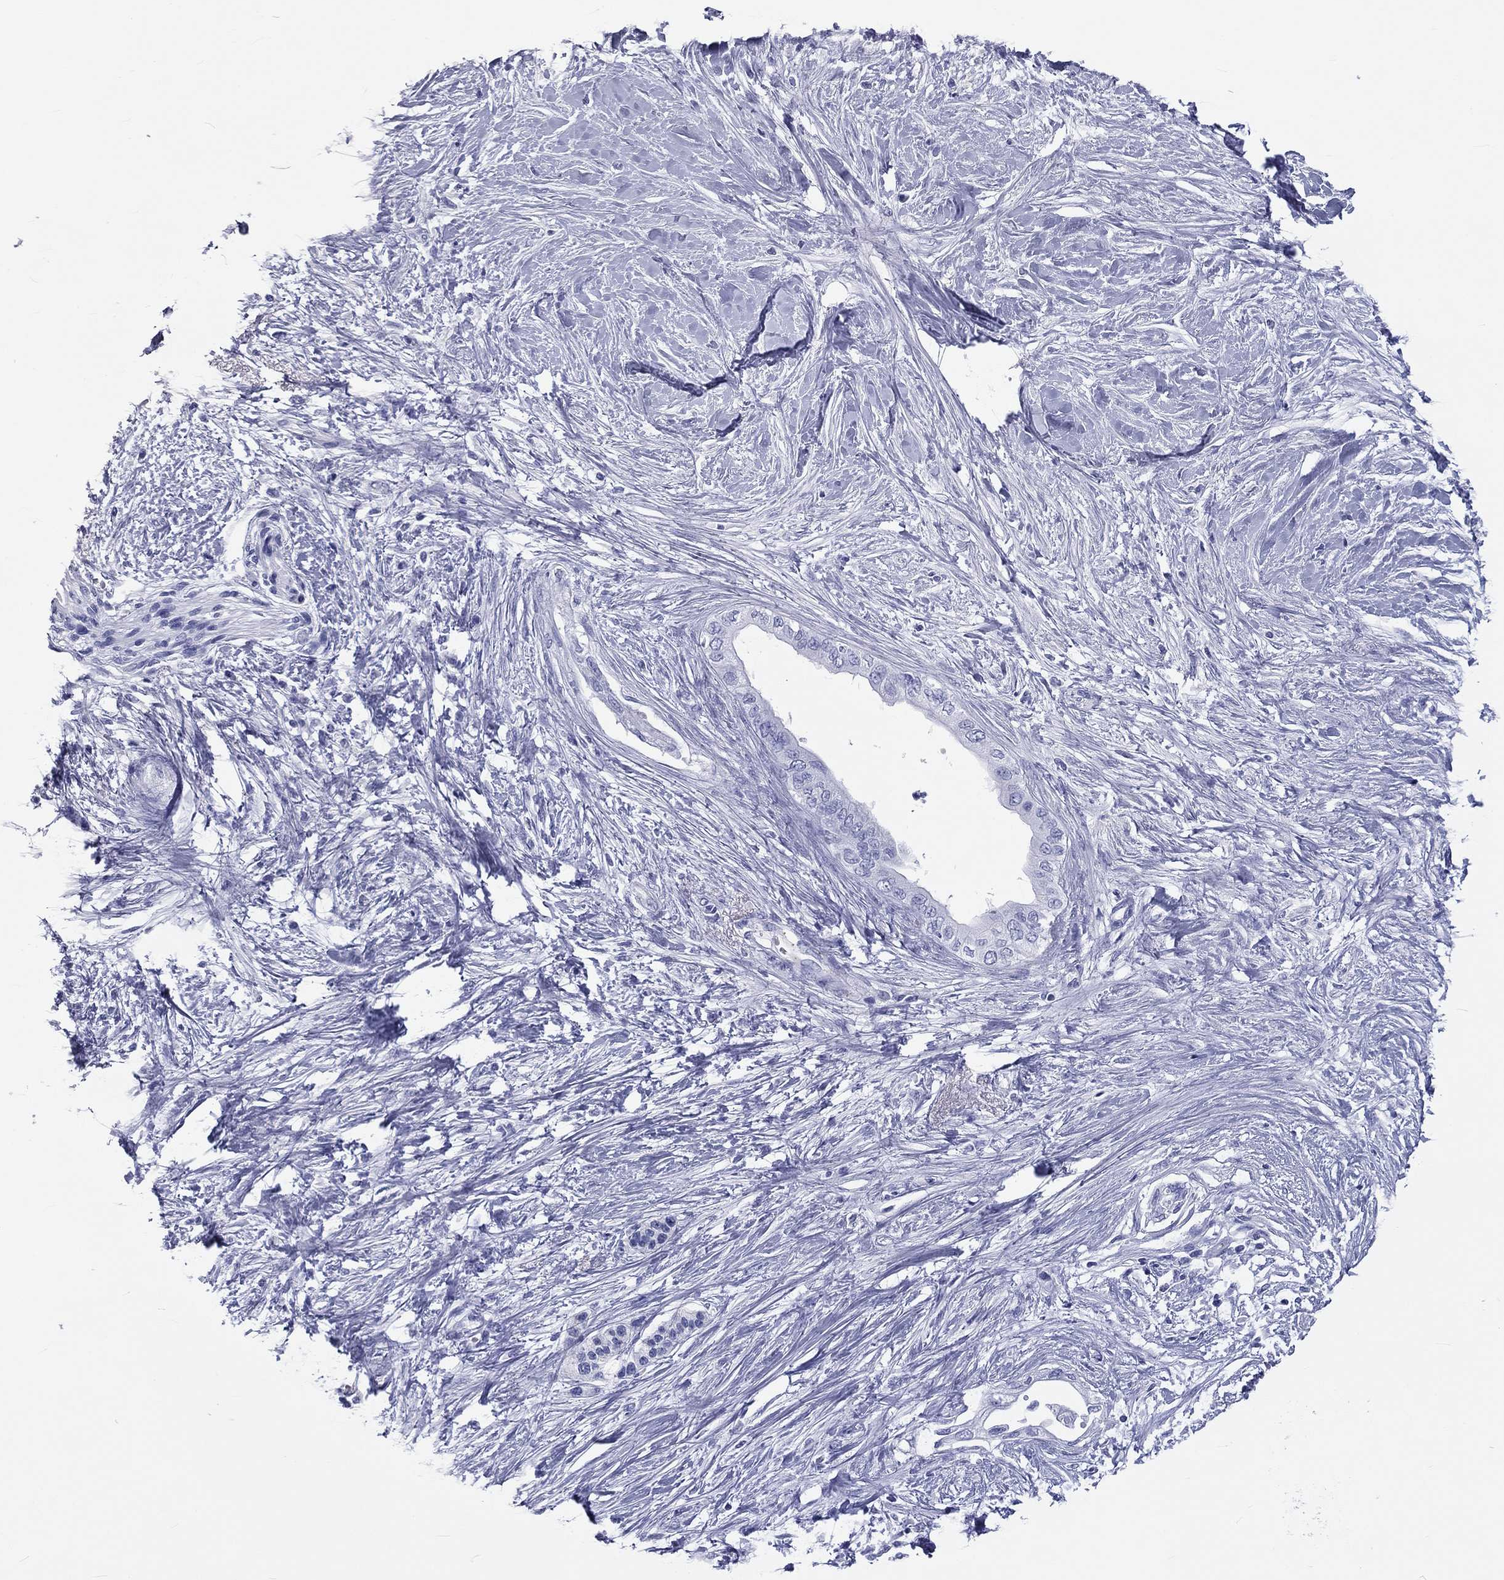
{"staining": {"intensity": "negative", "quantity": "none", "location": "none"}, "tissue": "pancreatic cancer", "cell_type": "Tumor cells", "image_type": "cancer", "snomed": [{"axis": "morphology", "description": "Normal tissue, NOS"}, {"axis": "morphology", "description": "Adenocarcinoma, NOS"}, {"axis": "topography", "description": "Pancreas"}, {"axis": "topography", "description": "Duodenum"}], "caption": "Immunohistochemistry image of neoplastic tissue: pancreatic cancer stained with DAB reveals no significant protein staining in tumor cells. The staining is performed using DAB (3,3'-diaminobenzidine) brown chromogen with nuclei counter-stained in using hematoxylin.", "gene": "DNALI1", "patient": {"sex": "female", "age": 60}}